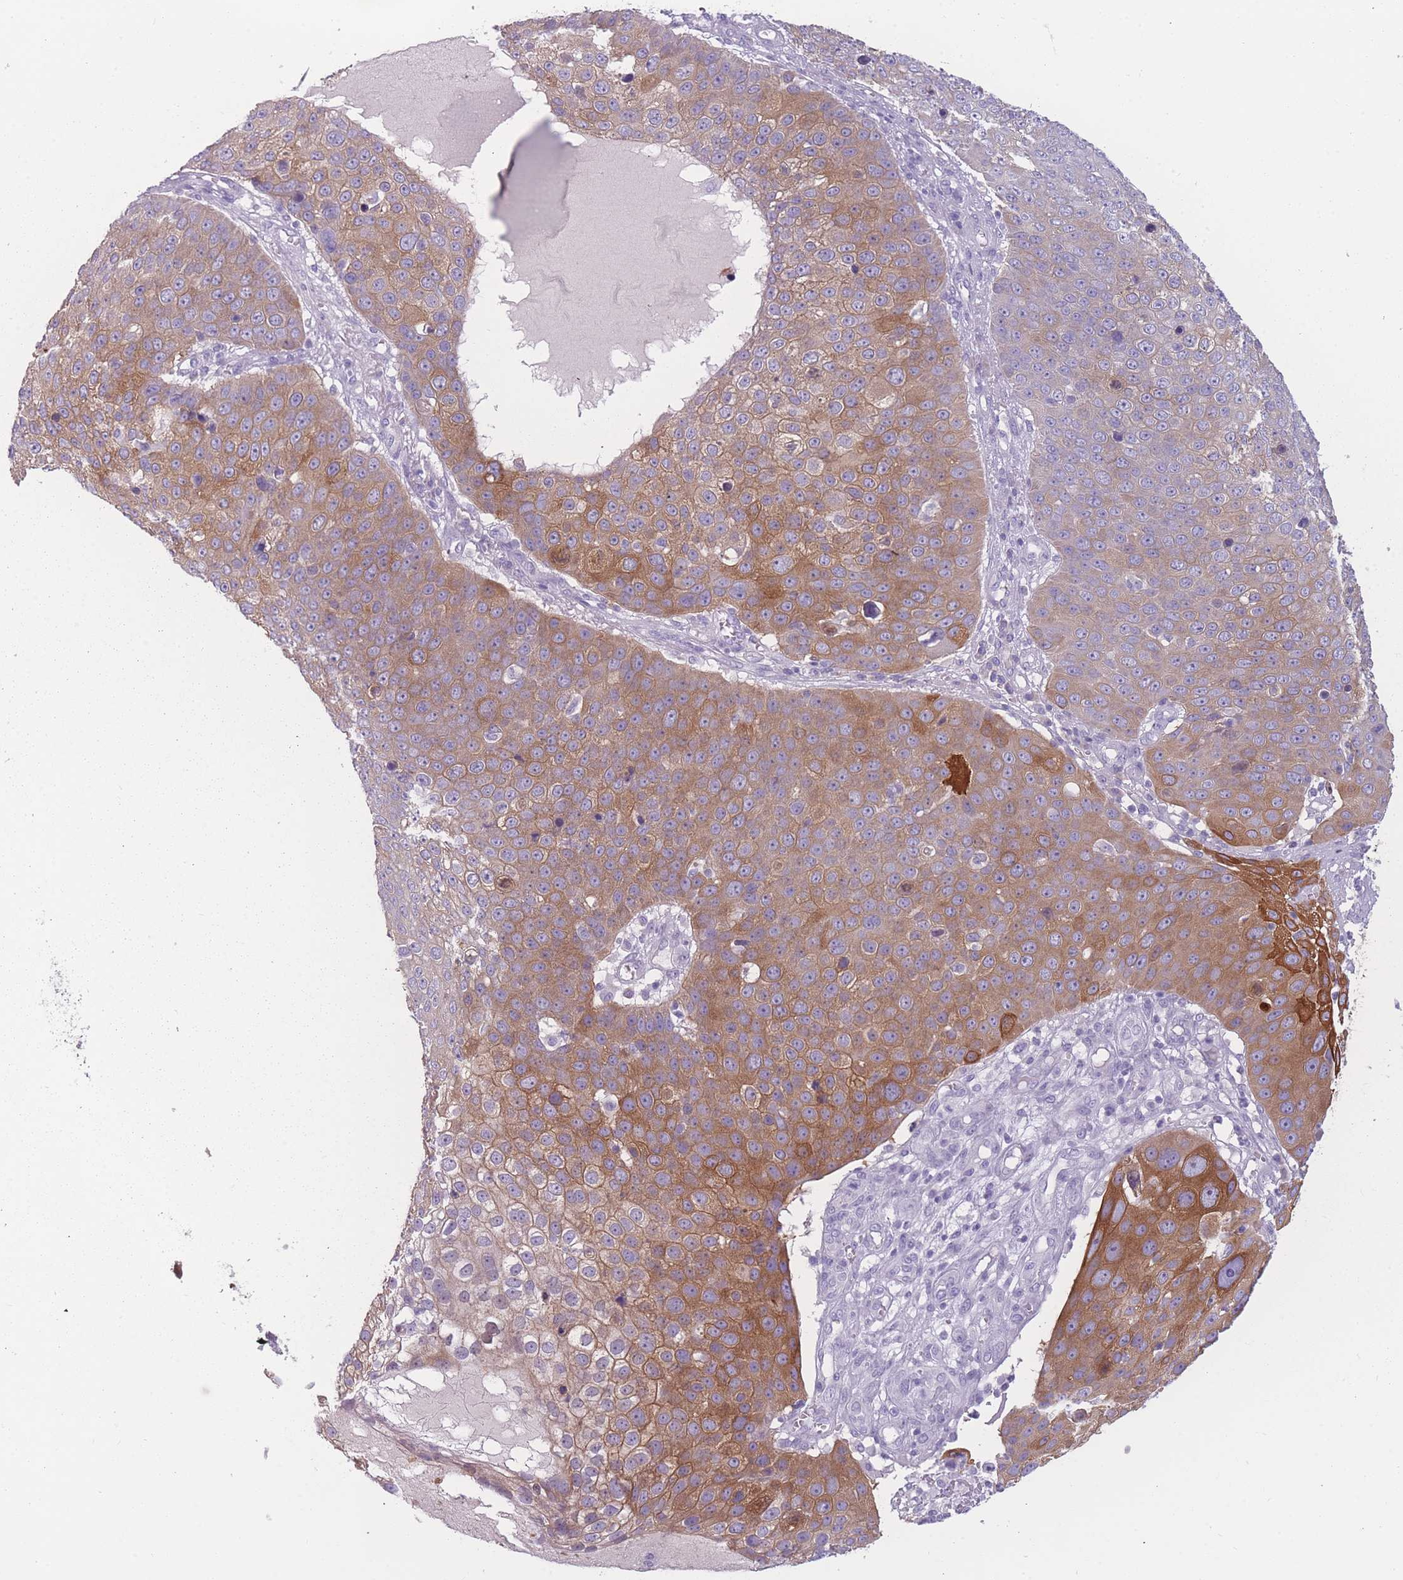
{"staining": {"intensity": "moderate", "quantity": "25%-75%", "location": "cytoplasmic/membranous"}, "tissue": "skin cancer", "cell_type": "Tumor cells", "image_type": "cancer", "snomed": [{"axis": "morphology", "description": "Squamous cell carcinoma, NOS"}, {"axis": "topography", "description": "Skin"}], "caption": "A photomicrograph of squamous cell carcinoma (skin) stained for a protein displays moderate cytoplasmic/membranous brown staining in tumor cells. The protein of interest is stained brown, and the nuclei are stained in blue (DAB IHC with brightfield microscopy, high magnification).", "gene": "PPFIA3", "patient": {"sex": "male", "age": 71}}